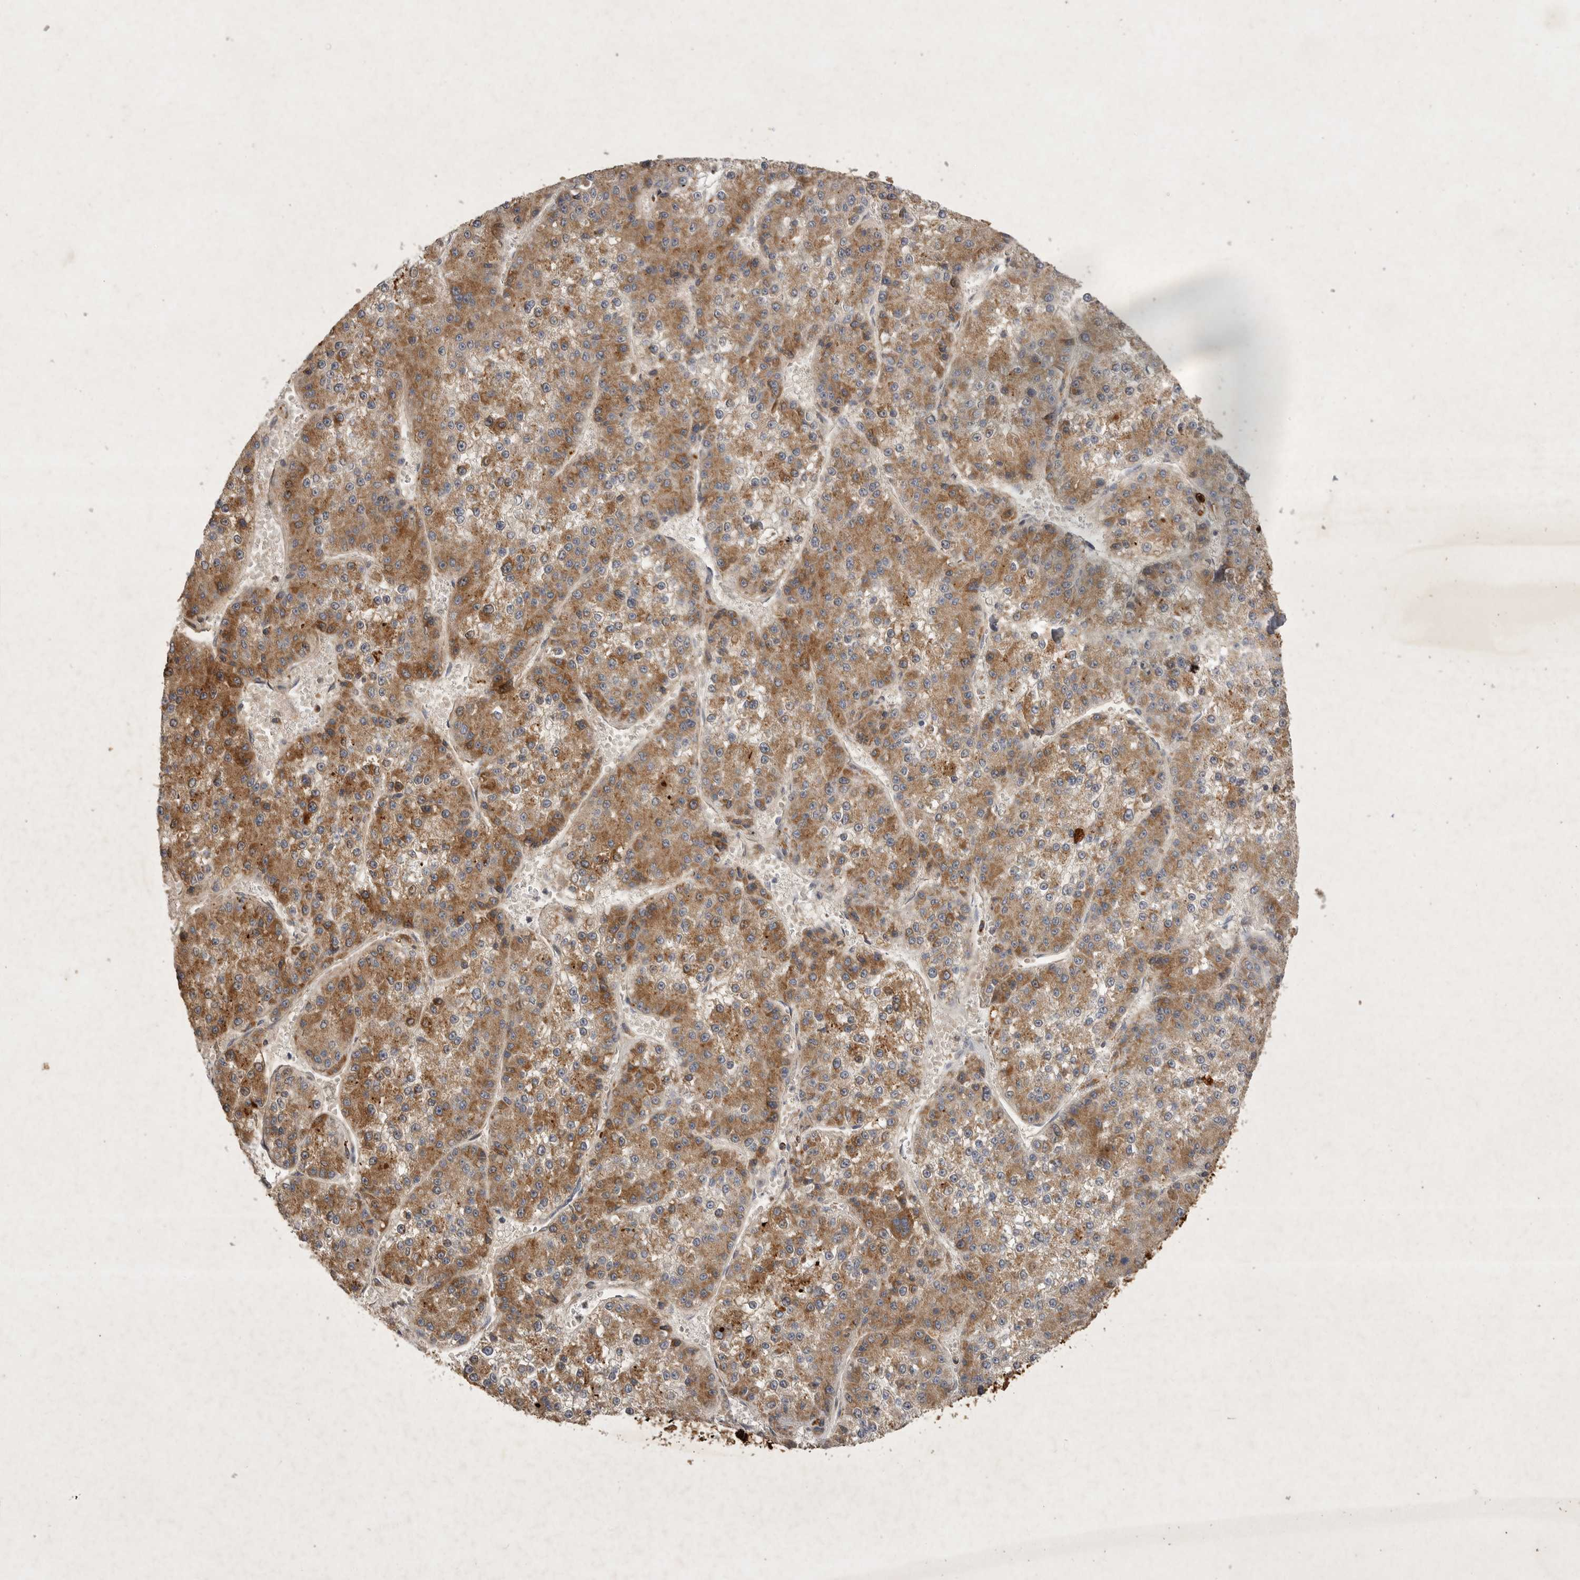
{"staining": {"intensity": "moderate", "quantity": ">75%", "location": "cytoplasmic/membranous"}, "tissue": "liver cancer", "cell_type": "Tumor cells", "image_type": "cancer", "snomed": [{"axis": "morphology", "description": "Carcinoma, Hepatocellular, NOS"}, {"axis": "topography", "description": "Liver"}], "caption": "Protein staining of liver hepatocellular carcinoma tissue shows moderate cytoplasmic/membranous expression in about >75% of tumor cells.", "gene": "MRPL41", "patient": {"sex": "female", "age": 73}}